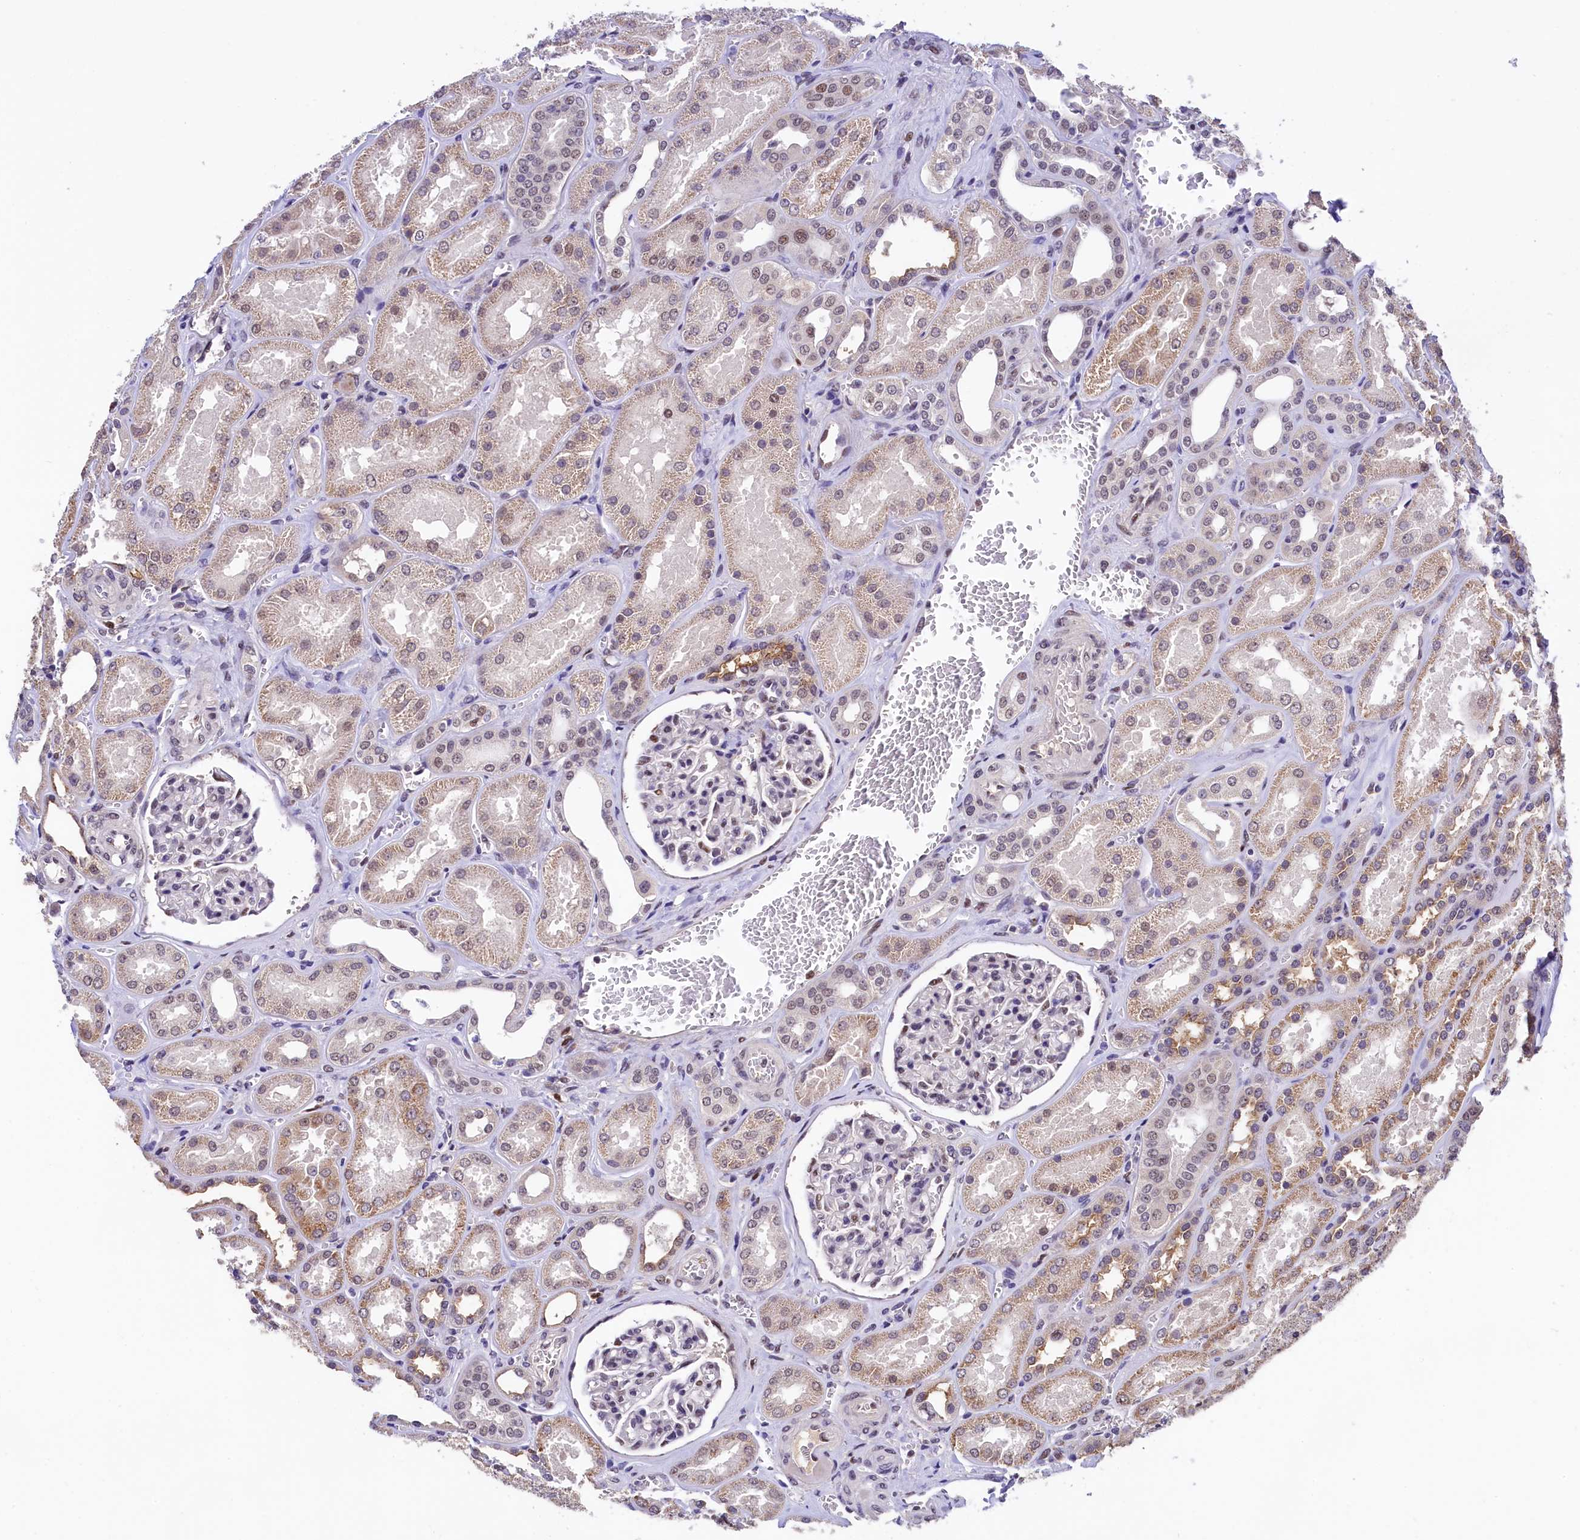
{"staining": {"intensity": "moderate", "quantity": "<25%", "location": "nuclear"}, "tissue": "kidney", "cell_type": "Cells in glomeruli", "image_type": "normal", "snomed": [{"axis": "morphology", "description": "Normal tissue, NOS"}, {"axis": "morphology", "description": "Adenocarcinoma, NOS"}, {"axis": "topography", "description": "Kidney"}], "caption": "A brown stain highlights moderate nuclear staining of a protein in cells in glomeruli of benign kidney. (Stains: DAB in brown, nuclei in blue, Microscopy: brightfield microscopy at high magnification).", "gene": "HECTD4", "patient": {"sex": "female", "age": 68}}